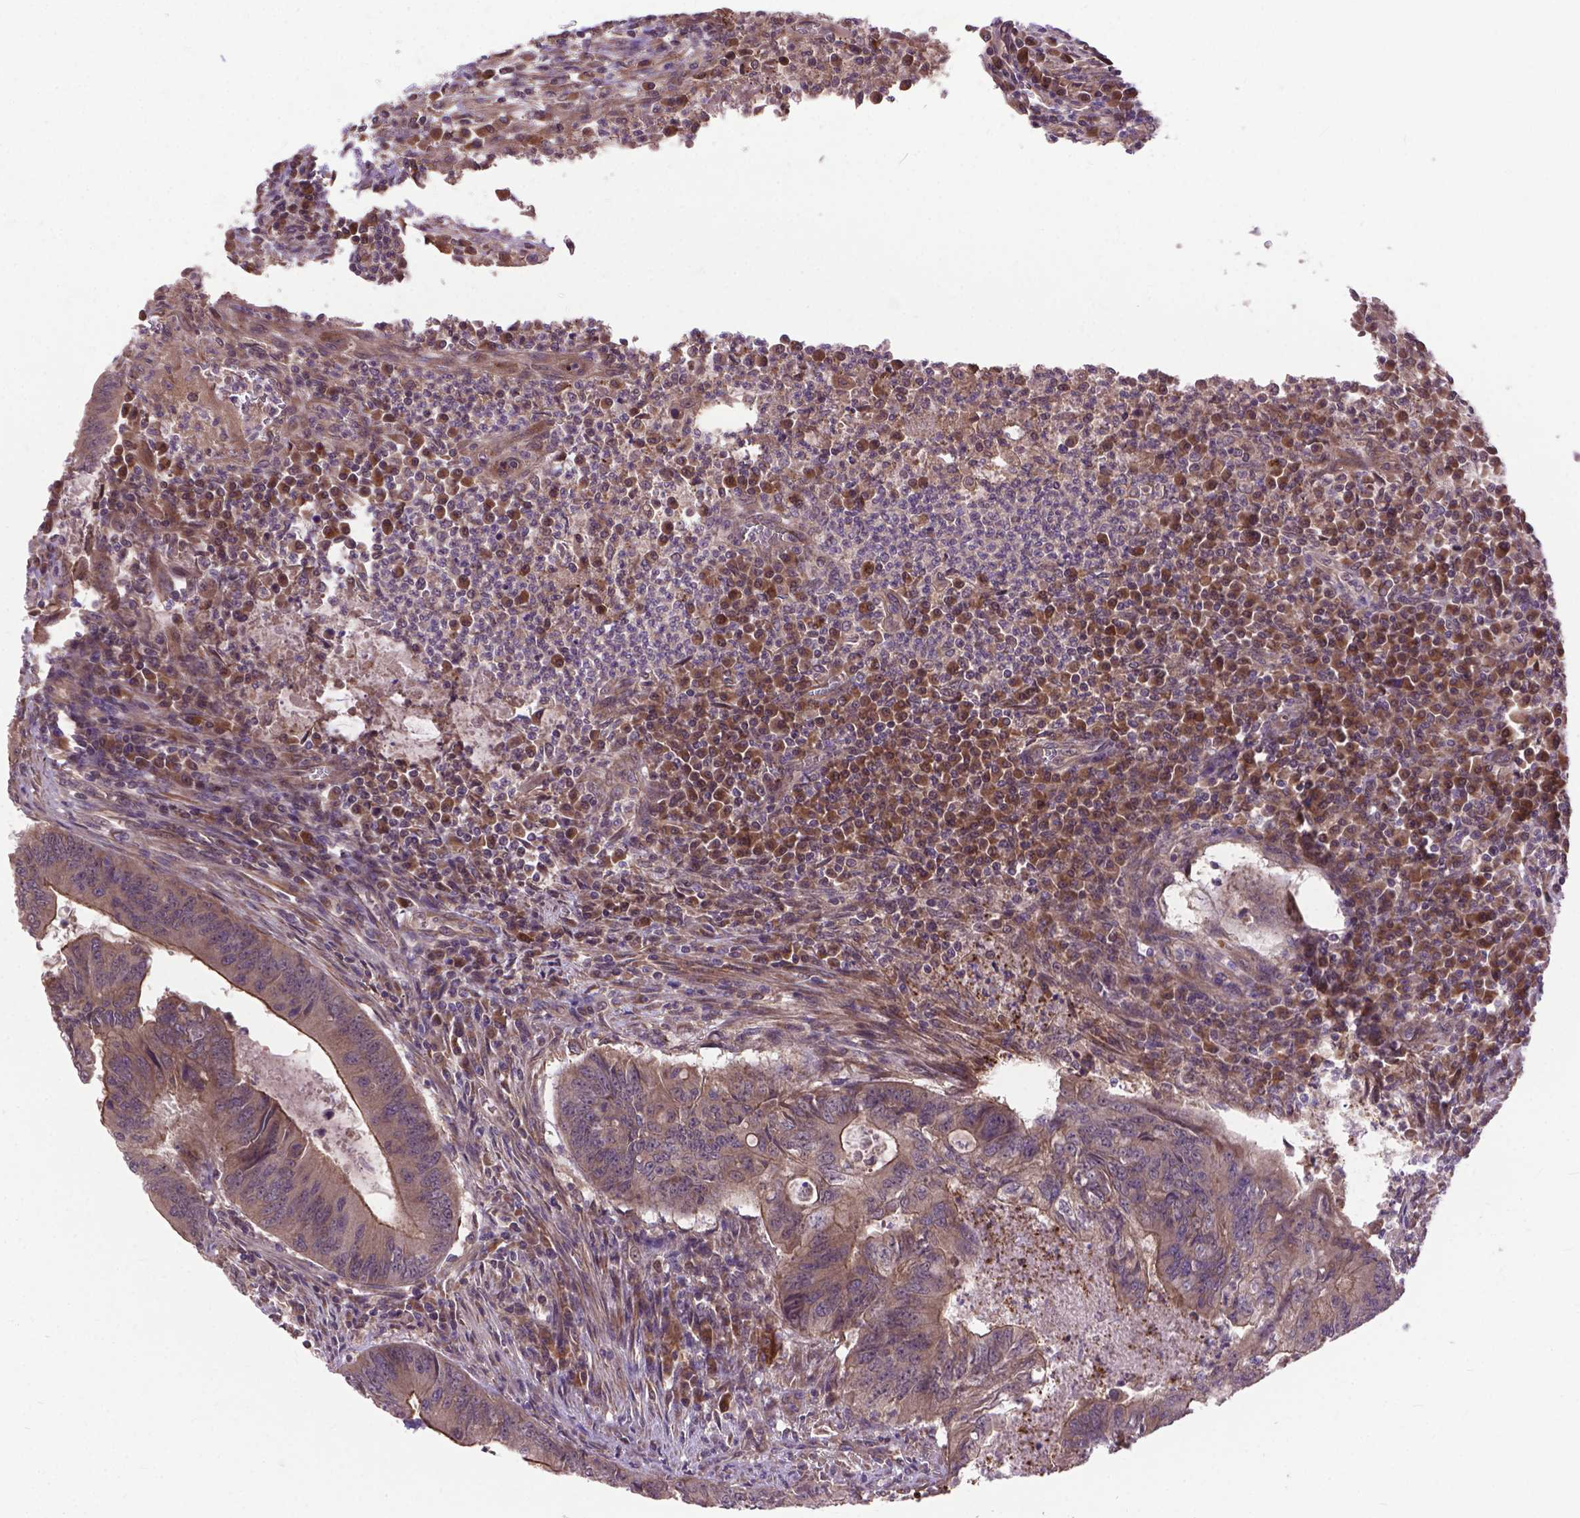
{"staining": {"intensity": "moderate", "quantity": ">75%", "location": "cytoplasmic/membranous"}, "tissue": "colorectal cancer", "cell_type": "Tumor cells", "image_type": "cancer", "snomed": [{"axis": "morphology", "description": "Adenocarcinoma, NOS"}, {"axis": "topography", "description": "Colon"}], "caption": "Immunohistochemistry (DAB (3,3'-diaminobenzidine)) staining of human colorectal adenocarcinoma exhibits moderate cytoplasmic/membranous protein positivity in approximately >75% of tumor cells. Using DAB (brown) and hematoxylin (blue) stains, captured at high magnification using brightfield microscopy.", "gene": "ZNF616", "patient": {"sex": "male", "age": 67}}